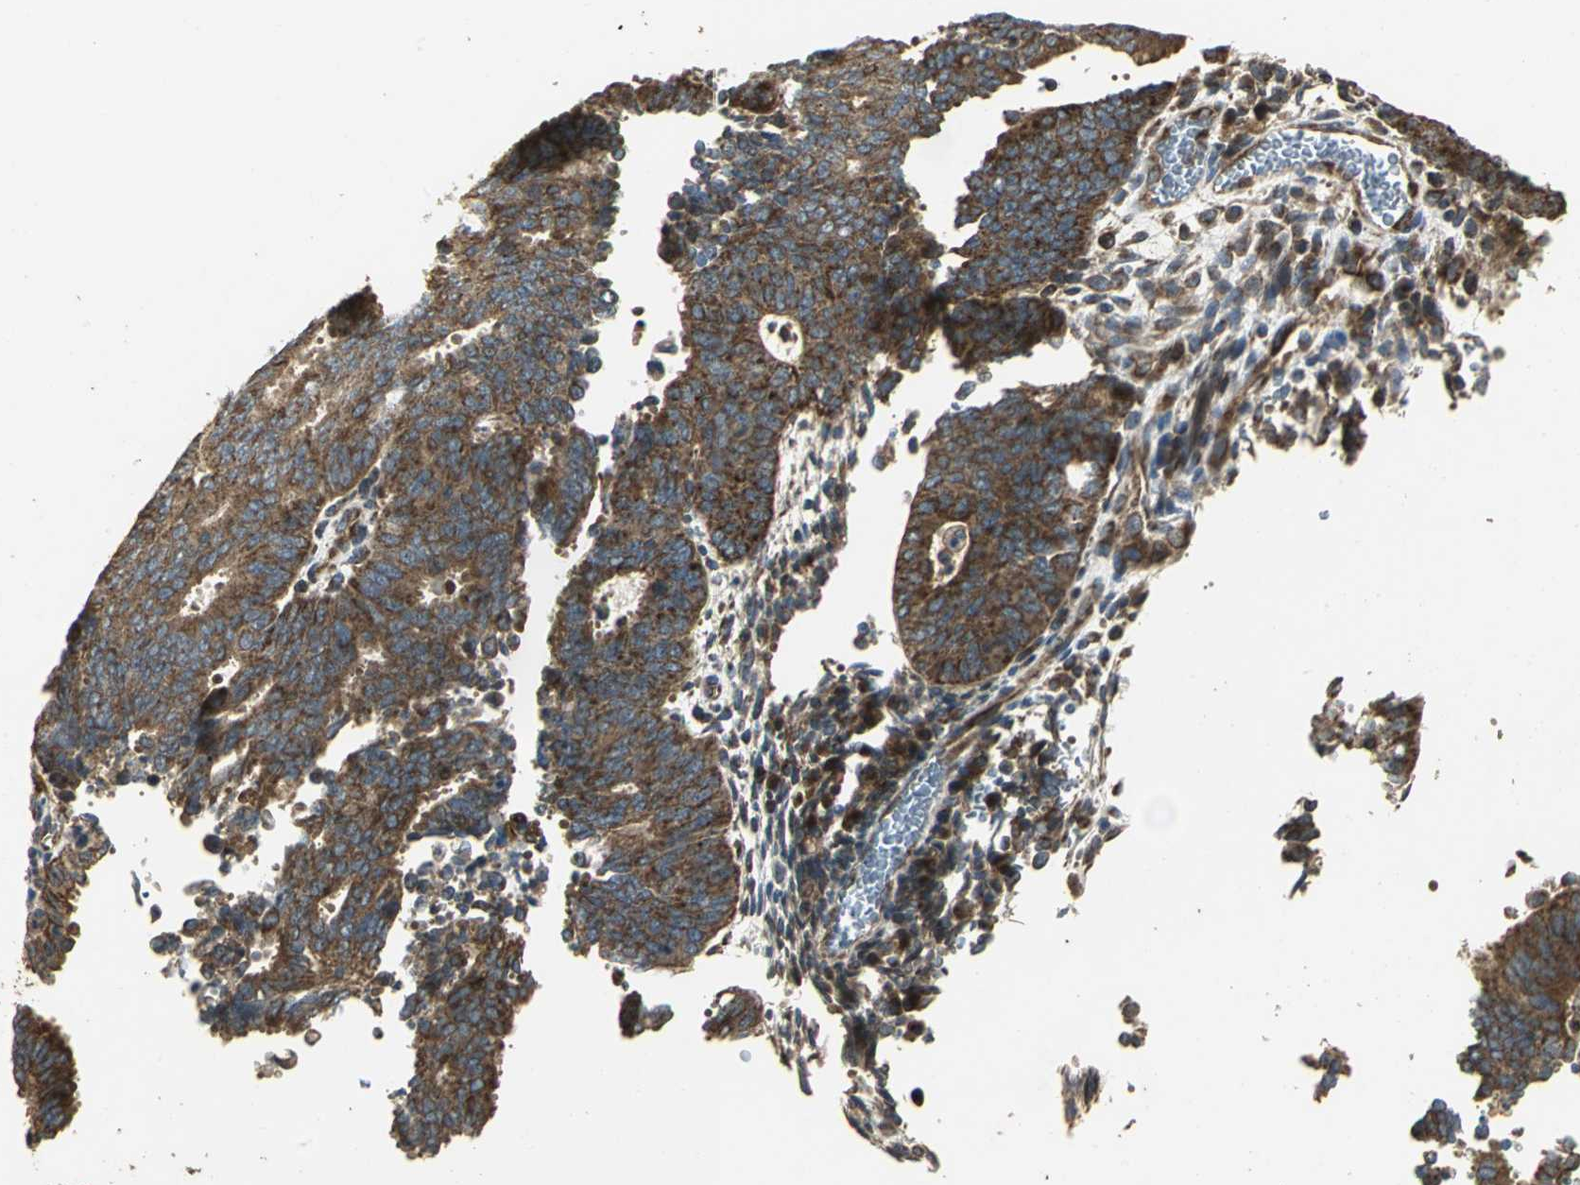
{"staining": {"intensity": "strong", "quantity": ">75%", "location": "cytoplasmic/membranous"}, "tissue": "cervical cancer", "cell_type": "Tumor cells", "image_type": "cancer", "snomed": [{"axis": "morphology", "description": "Adenocarcinoma, NOS"}, {"axis": "topography", "description": "Cervix"}], "caption": "IHC (DAB) staining of human adenocarcinoma (cervical) exhibits strong cytoplasmic/membranous protein expression in approximately >75% of tumor cells. The staining was performed using DAB, with brown indicating positive protein expression. Nuclei are stained blue with hematoxylin.", "gene": "KANK1", "patient": {"sex": "female", "age": 44}}